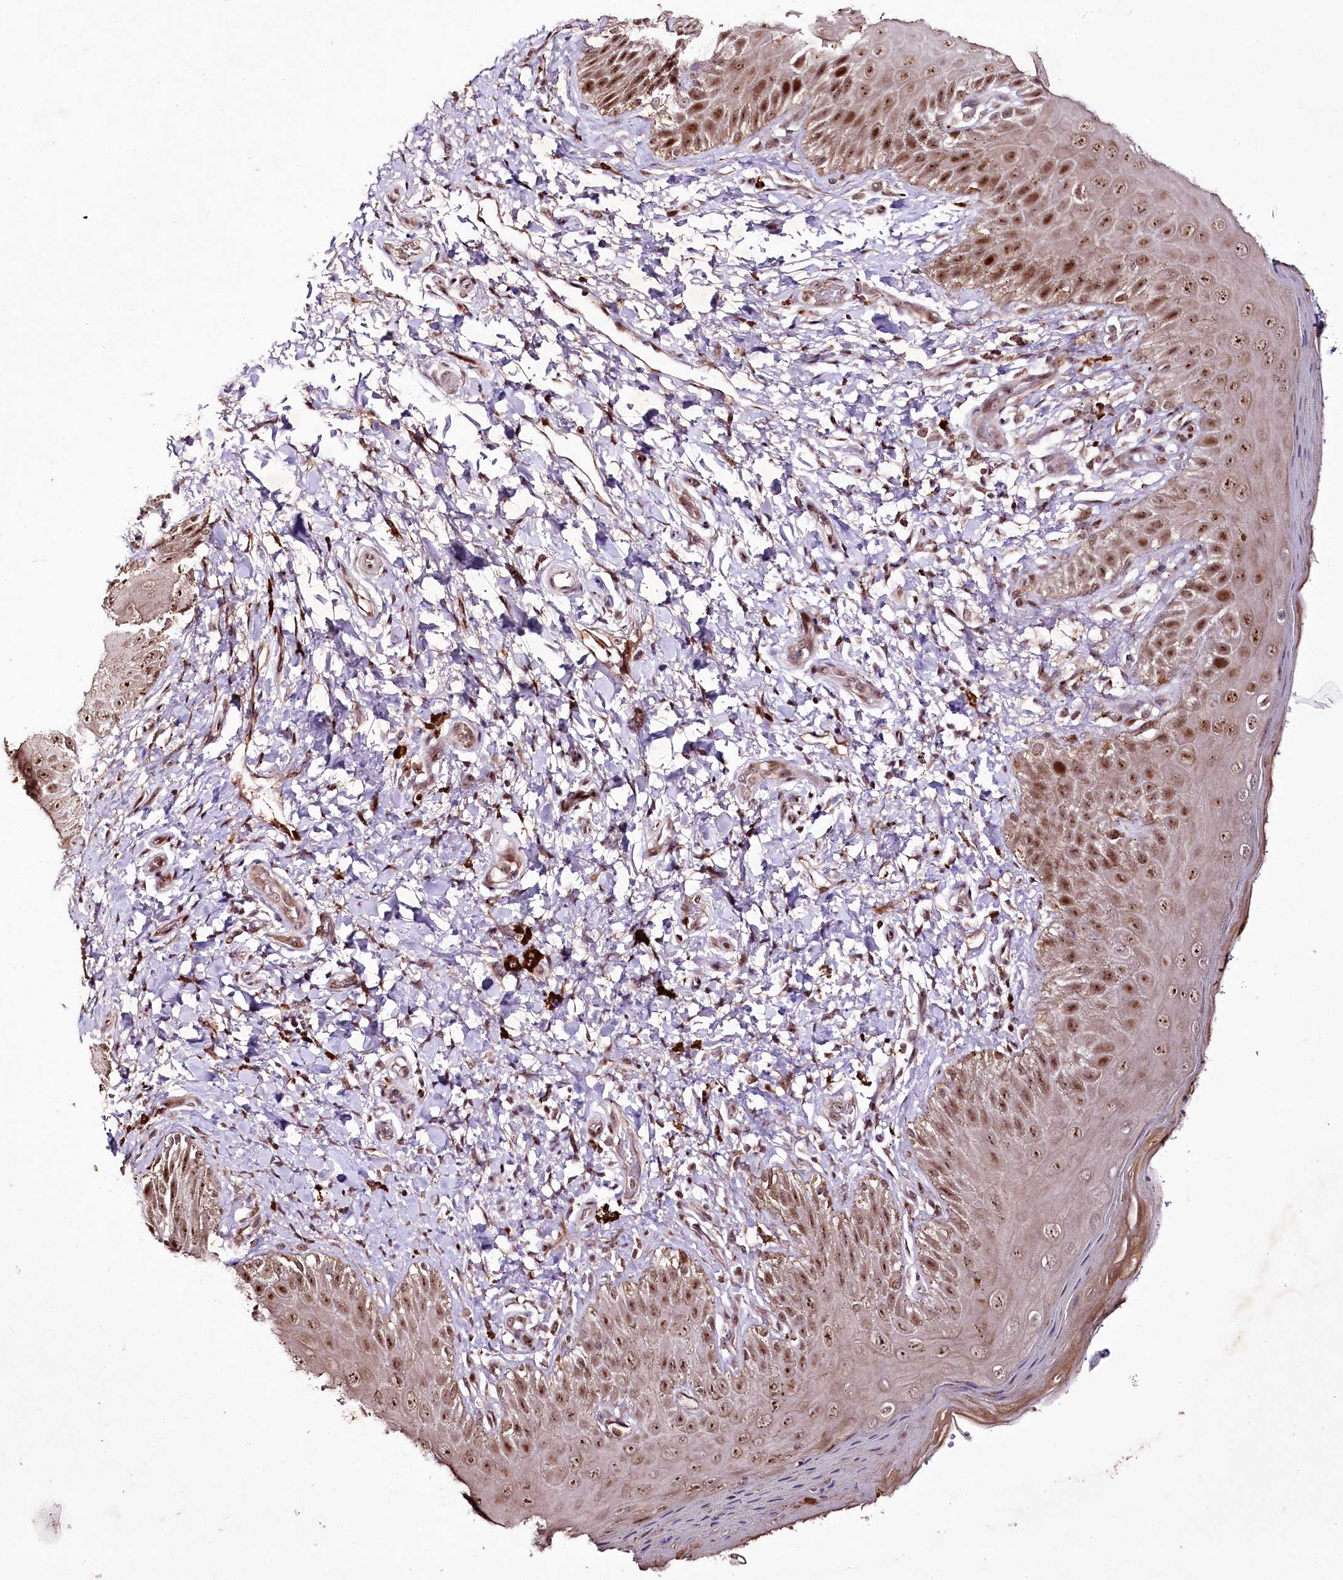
{"staining": {"intensity": "moderate", "quantity": ">75%", "location": "nuclear"}, "tissue": "skin", "cell_type": "Epidermal cells", "image_type": "normal", "snomed": [{"axis": "morphology", "description": "Normal tissue, NOS"}, {"axis": "topography", "description": "Anal"}], "caption": "Immunohistochemistry (IHC) staining of normal skin, which reveals medium levels of moderate nuclear staining in approximately >75% of epidermal cells indicating moderate nuclear protein expression. The staining was performed using DAB (brown) for protein detection and nuclei were counterstained in hematoxylin (blue).", "gene": "DMP1", "patient": {"sex": "male", "age": 44}}